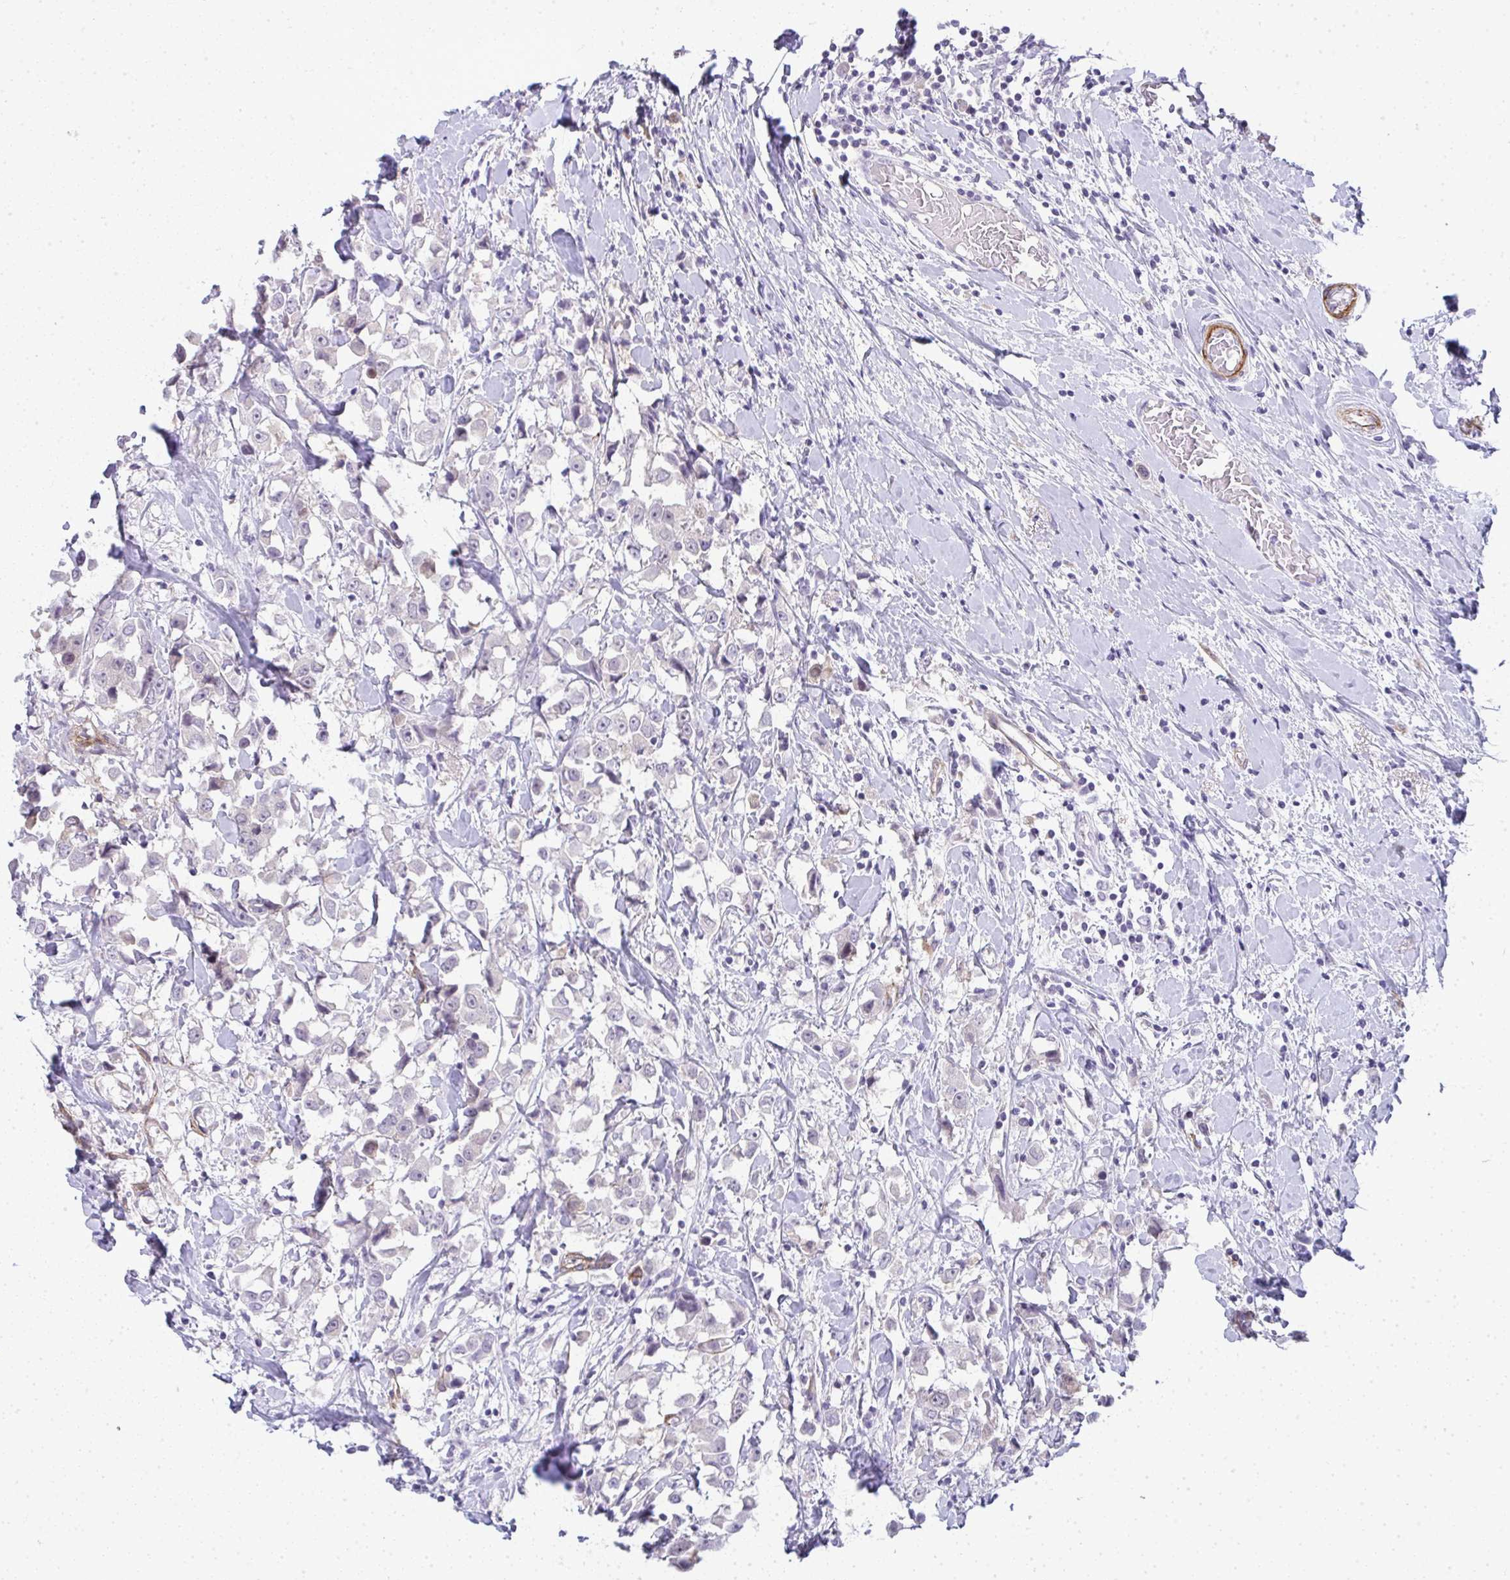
{"staining": {"intensity": "negative", "quantity": "none", "location": "none"}, "tissue": "breast cancer", "cell_type": "Tumor cells", "image_type": "cancer", "snomed": [{"axis": "morphology", "description": "Duct carcinoma"}, {"axis": "topography", "description": "Breast"}], "caption": "DAB (3,3'-diaminobenzidine) immunohistochemical staining of human breast cancer (invasive ductal carcinoma) exhibits no significant staining in tumor cells.", "gene": "UBE2S", "patient": {"sex": "female", "age": 61}}